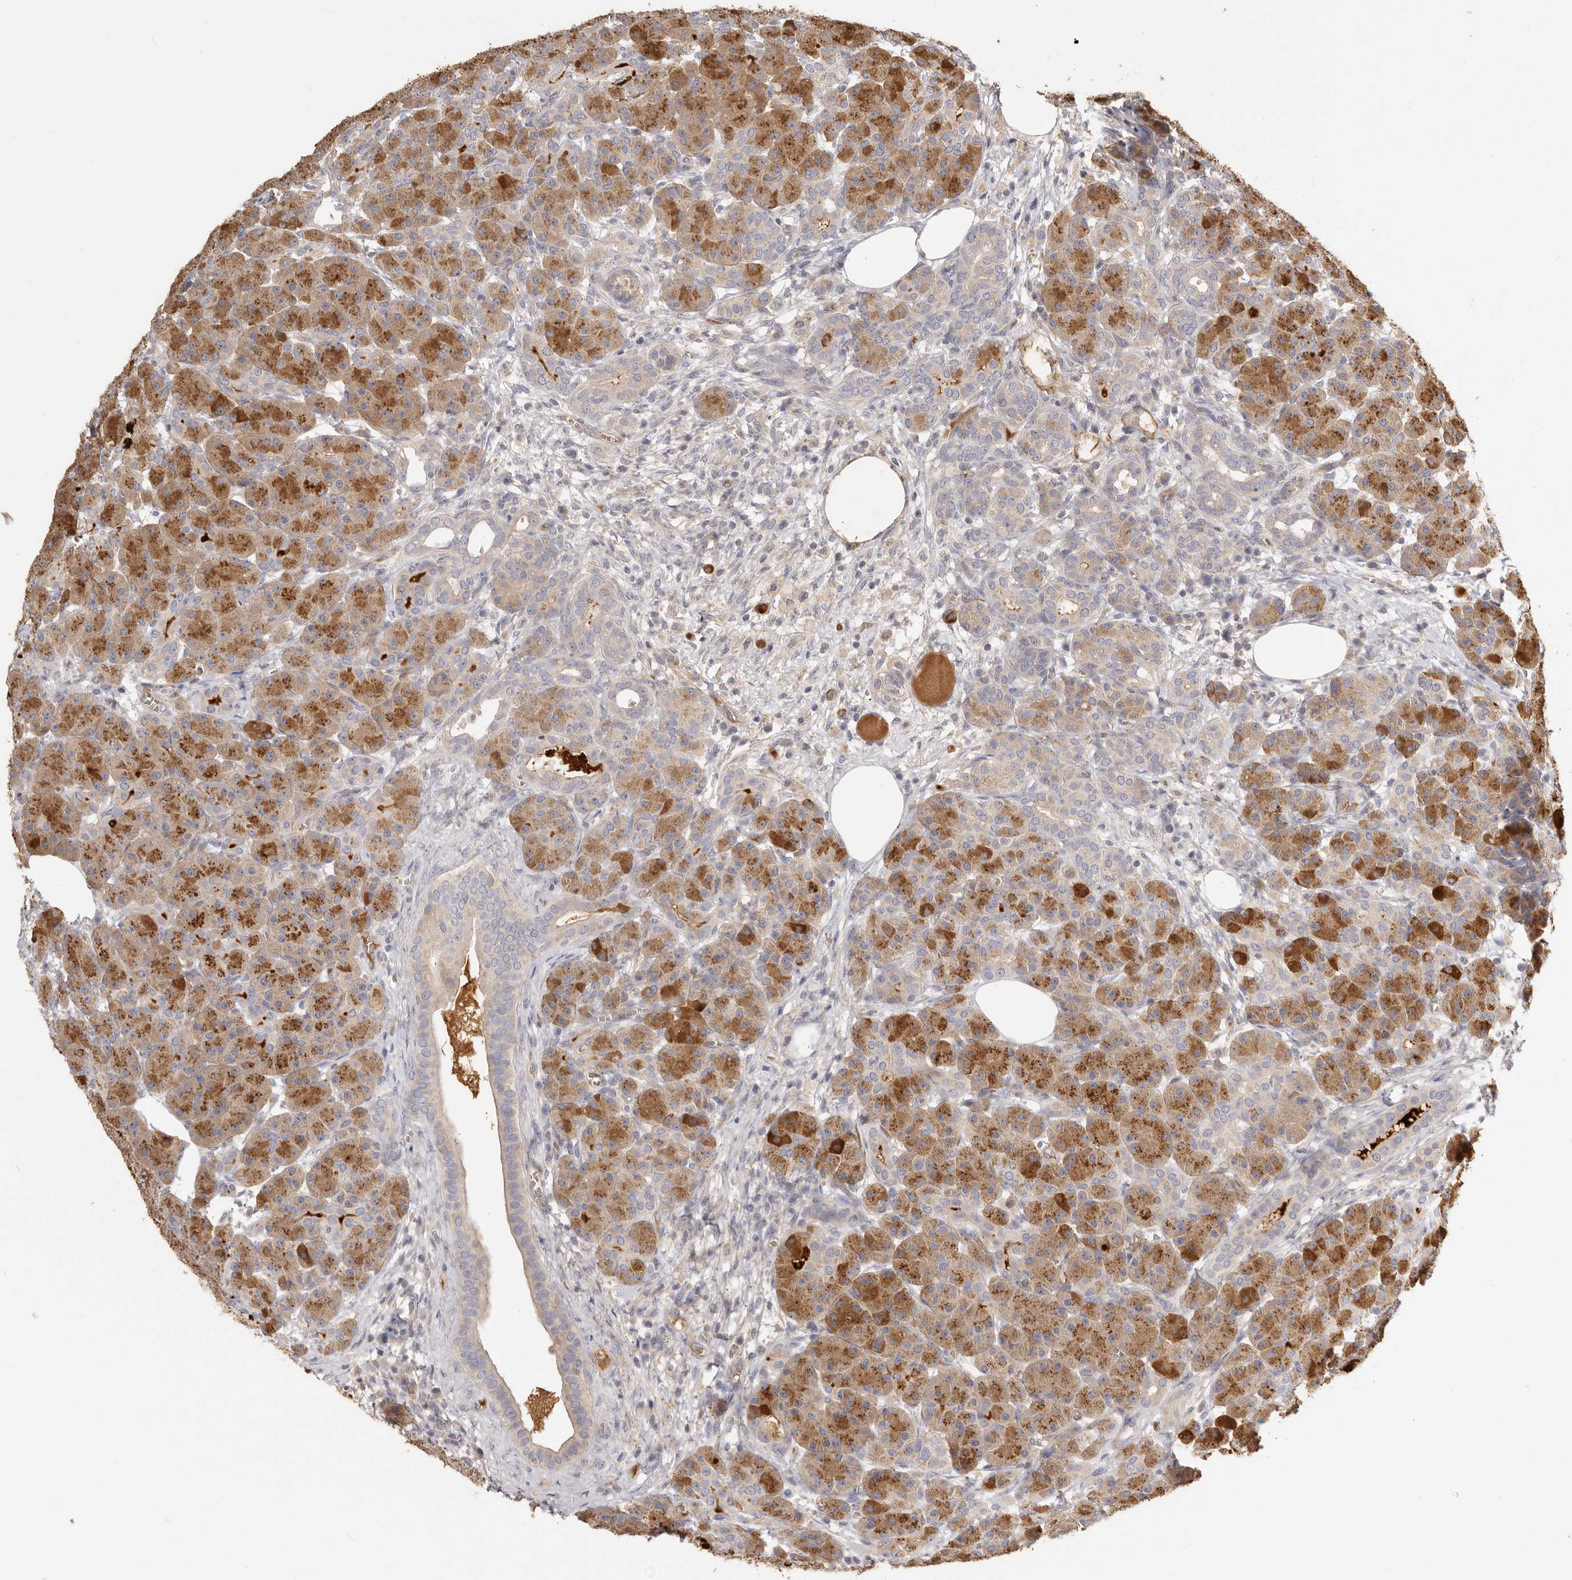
{"staining": {"intensity": "strong", "quantity": ">75%", "location": "cytoplasmic/membranous"}, "tissue": "pancreas", "cell_type": "Exocrine glandular cells", "image_type": "normal", "snomed": [{"axis": "morphology", "description": "Normal tissue, NOS"}, {"axis": "topography", "description": "Pancreas"}], "caption": "Benign pancreas exhibits strong cytoplasmic/membranous staining in approximately >75% of exocrine glandular cells, visualized by immunohistochemistry.", "gene": "ADAMTS9", "patient": {"sex": "male", "age": 63}}